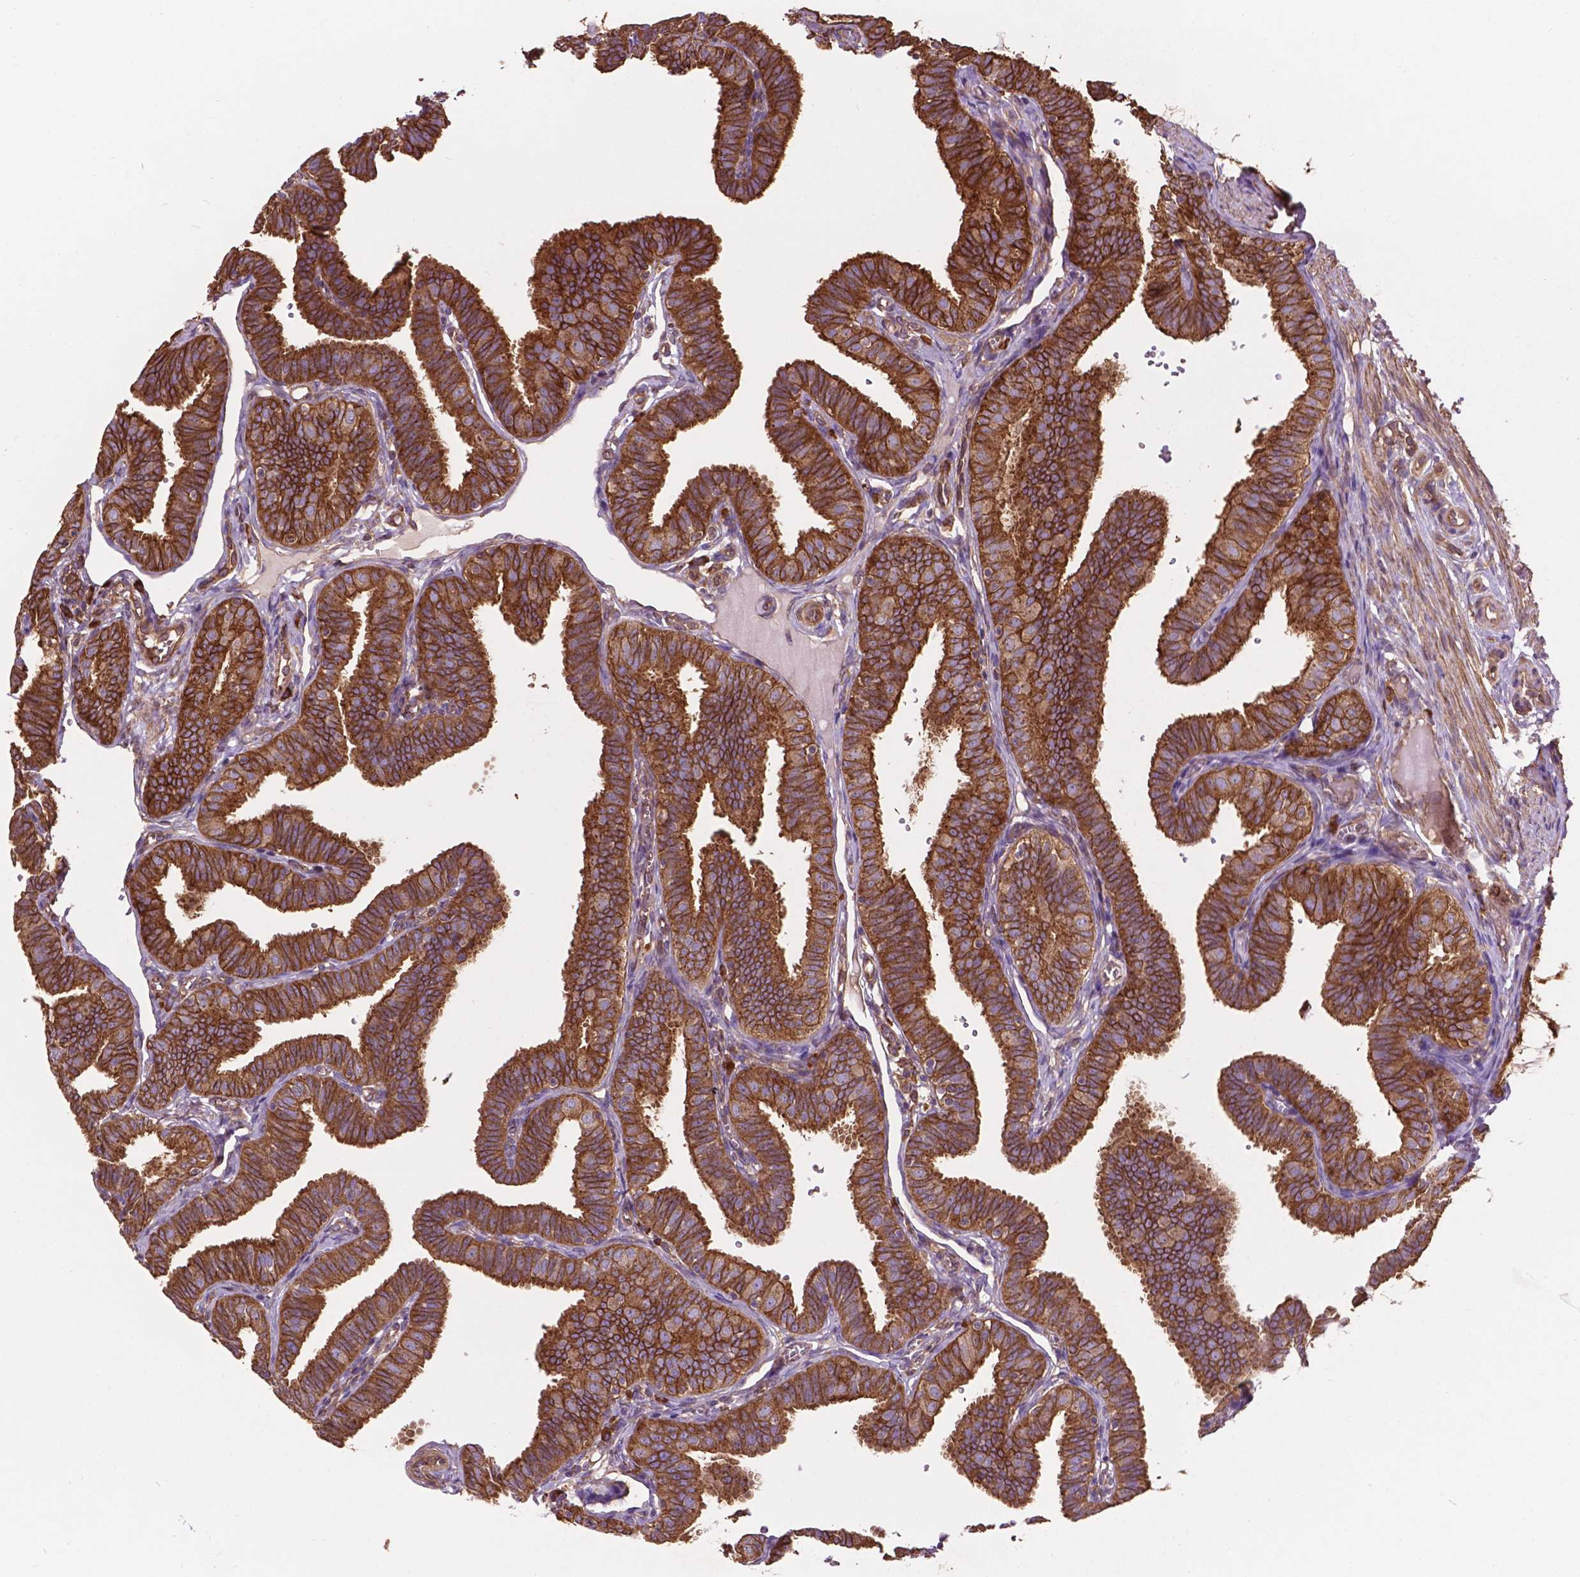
{"staining": {"intensity": "strong", "quantity": ">75%", "location": "cytoplasmic/membranous"}, "tissue": "fallopian tube", "cell_type": "Glandular cells", "image_type": "normal", "snomed": [{"axis": "morphology", "description": "Normal tissue, NOS"}, {"axis": "topography", "description": "Fallopian tube"}], "caption": "Immunohistochemistry (IHC) image of benign fallopian tube stained for a protein (brown), which displays high levels of strong cytoplasmic/membranous positivity in about >75% of glandular cells.", "gene": "CCDC71L", "patient": {"sex": "female", "age": 25}}